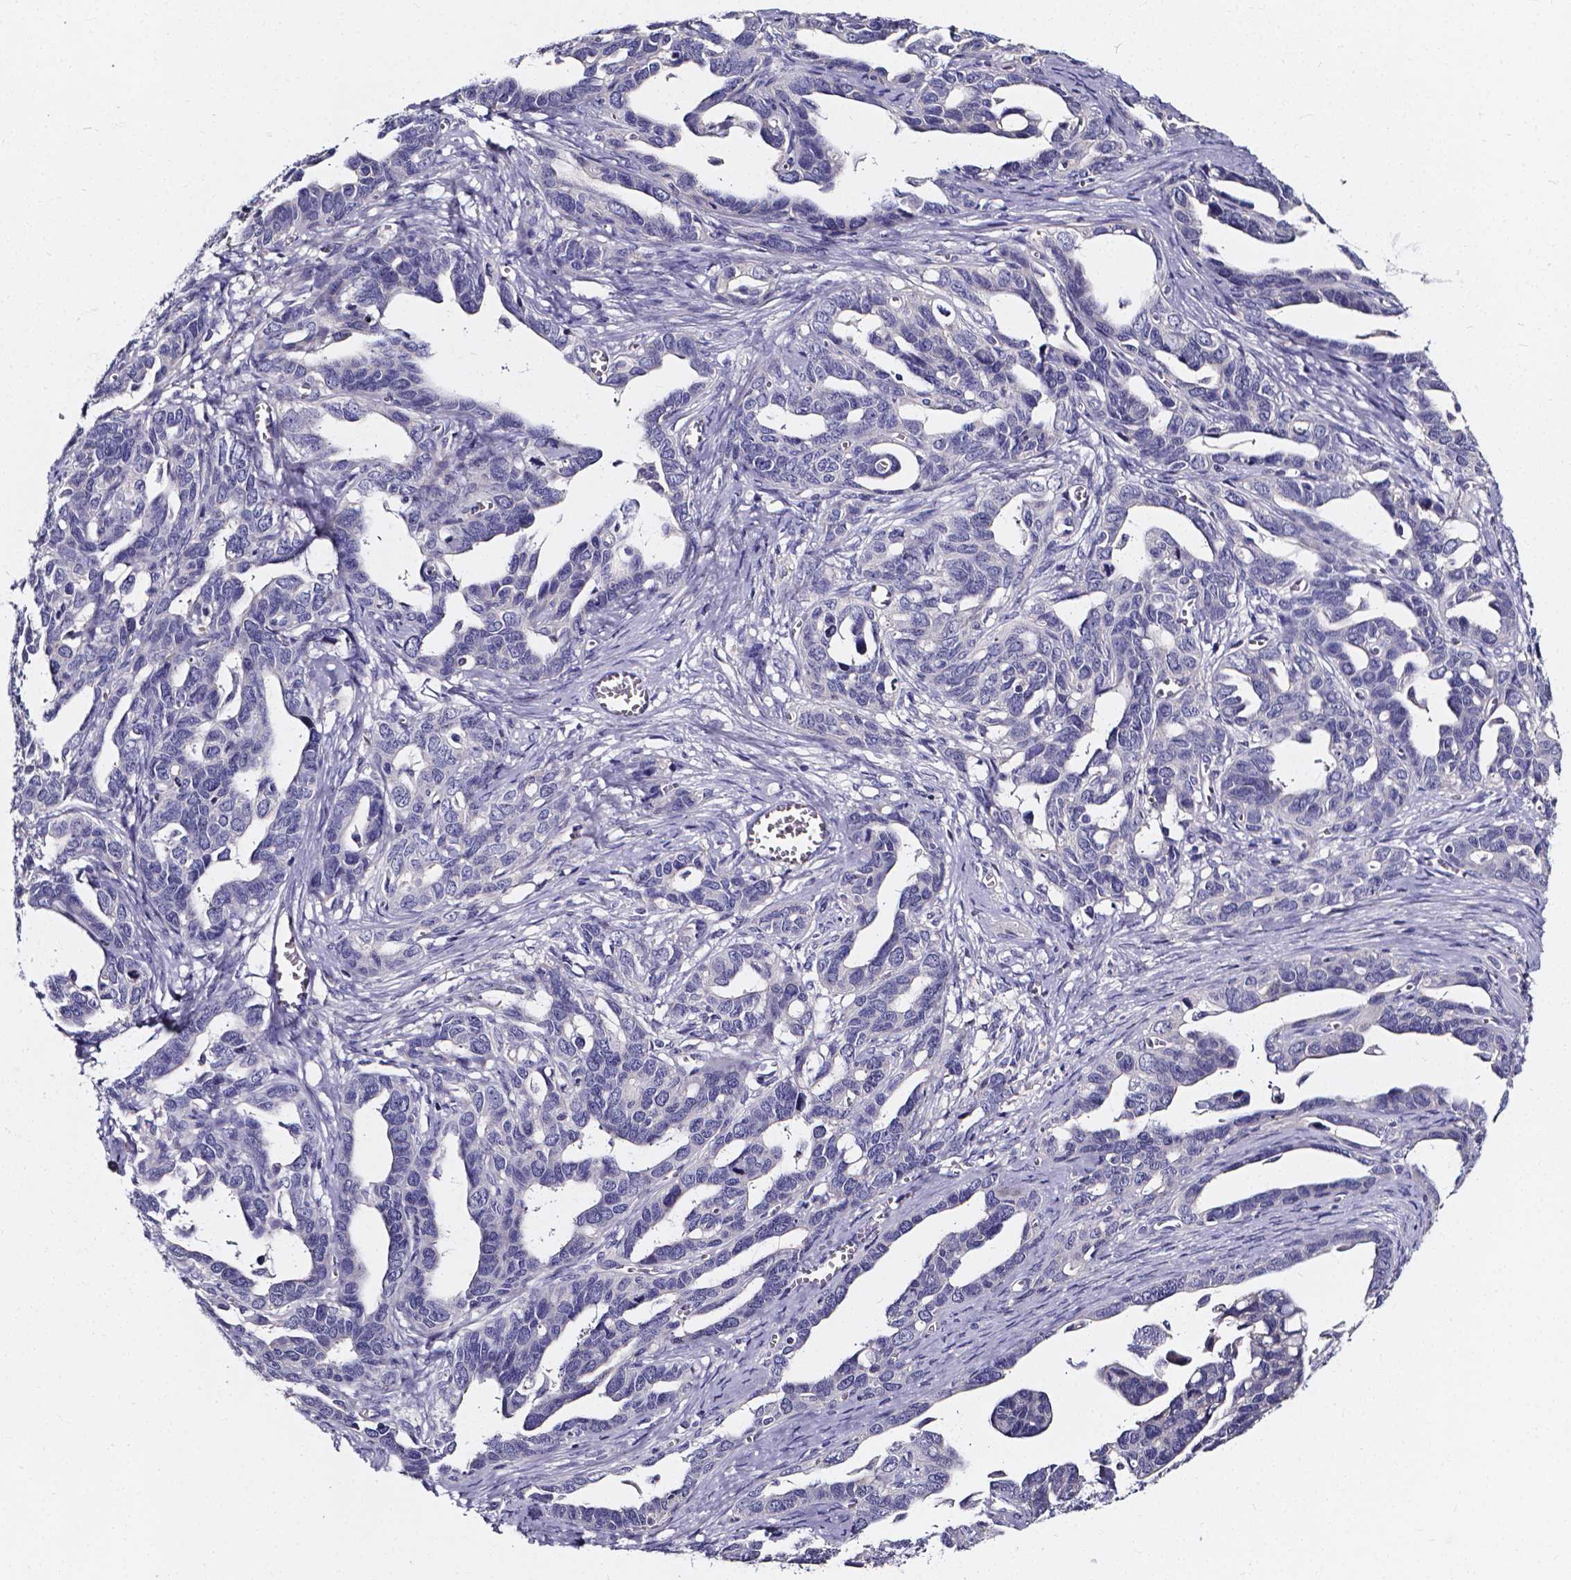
{"staining": {"intensity": "negative", "quantity": "none", "location": "none"}, "tissue": "ovarian cancer", "cell_type": "Tumor cells", "image_type": "cancer", "snomed": [{"axis": "morphology", "description": "Cystadenocarcinoma, serous, NOS"}, {"axis": "topography", "description": "Ovary"}], "caption": "Human serous cystadenocarcinoma (ovarian) stained for a protein using immunohistochemistry (IHC) demonstrates no expression in tumor cells.", "gene": "CACNG8", "patient": {"sex": "female", "age": 69}}